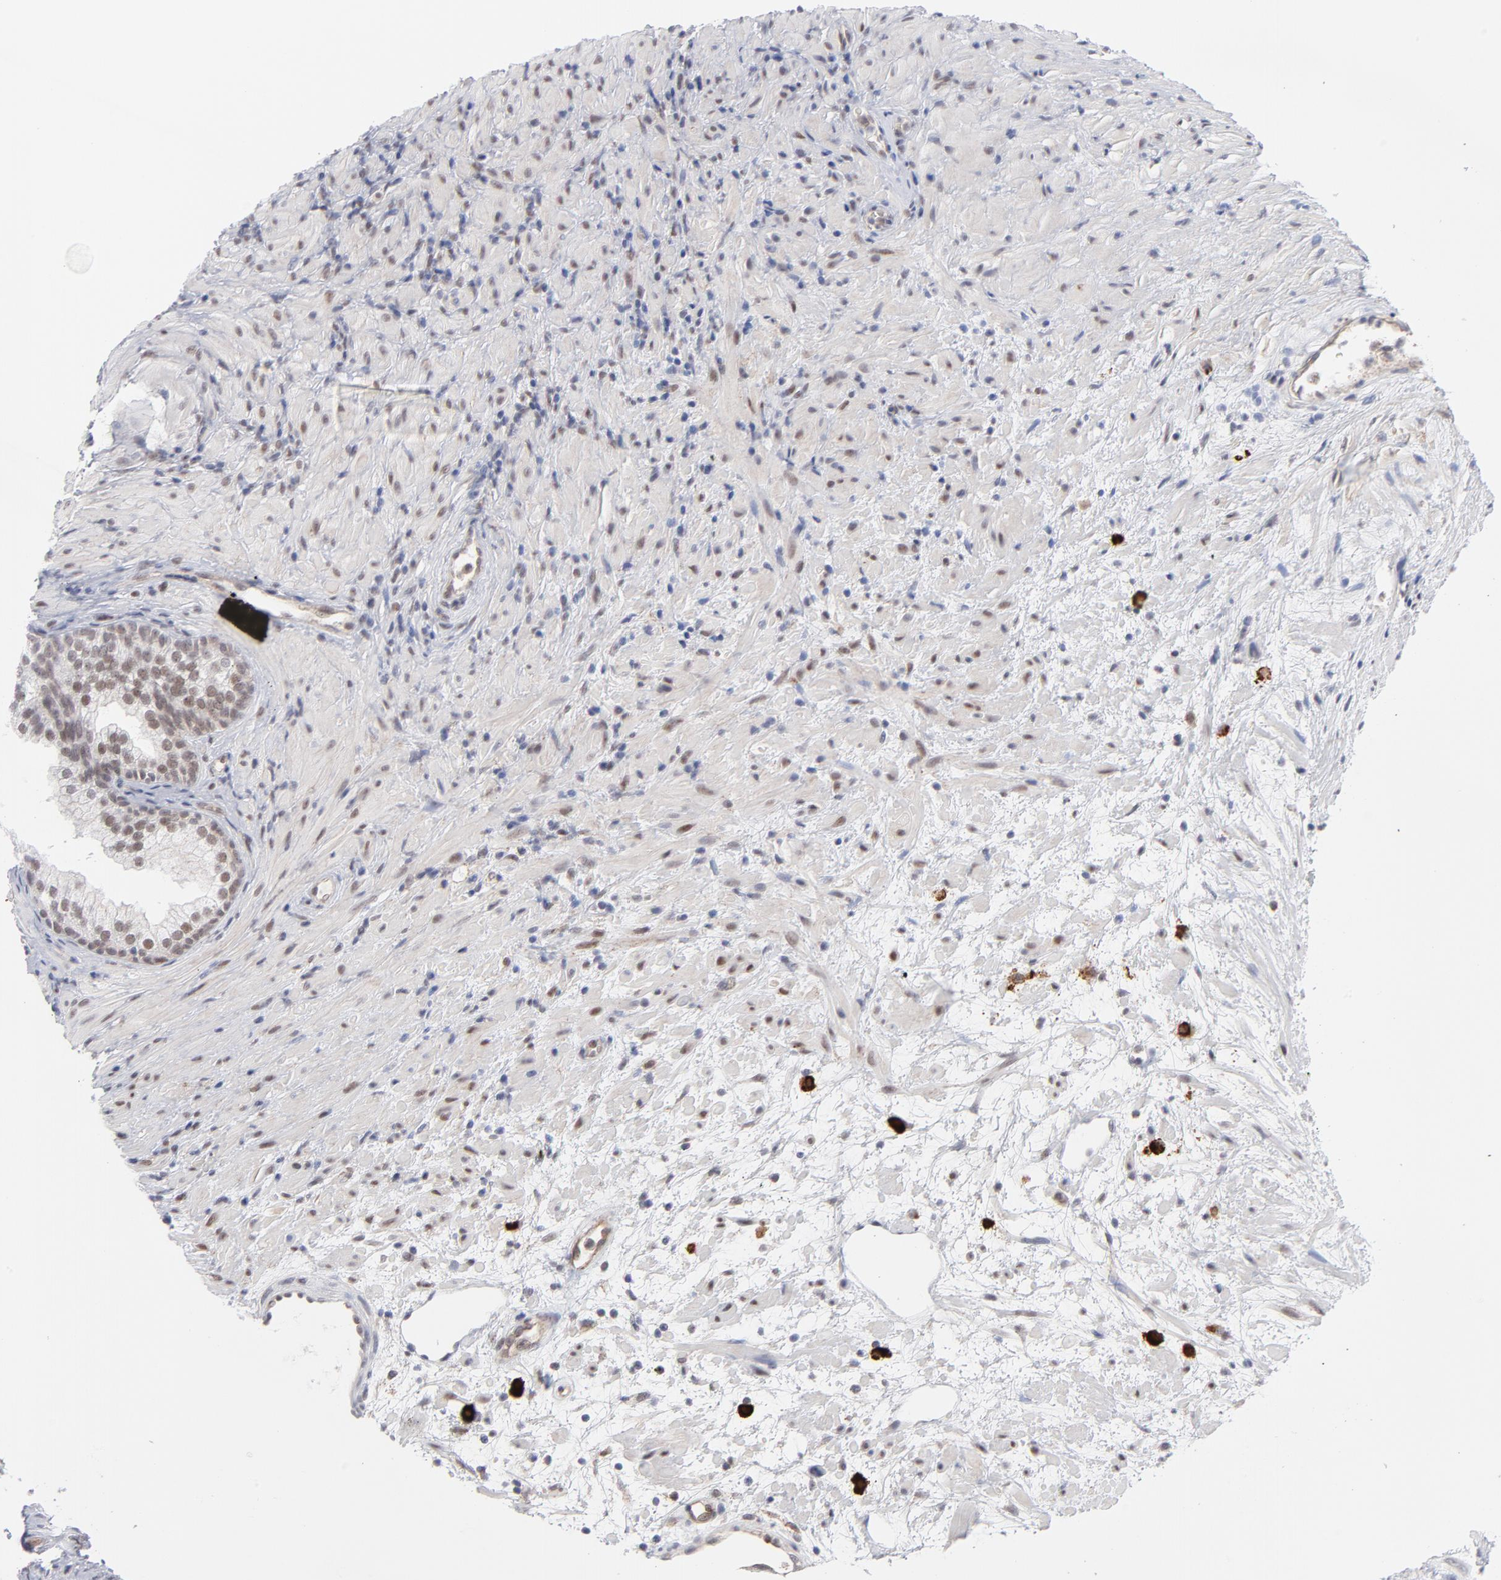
{"staining": {"intensity": "weak", "quantity": "25%-75%", "location": "nuclear"}, "tissue": "prostate", "cell_type": "Glandular cells", "image_type": "normal", "snomed": [{"axis": "morphology", "description": "Normal tissue, NOS"}, {"axis": "topography", "description": "Prostate"}], "caption": "Immunohistochemistry image of unremarkable prostate: prostate stained using immunohistochemistry (IHC) demonstrates low levels of weak protein expression localized specifically in the nuclear of glandular cells, appearing as a nuclear brown color.", "gene": "NBN", "patient": {"sex": "male", "age": 76}}